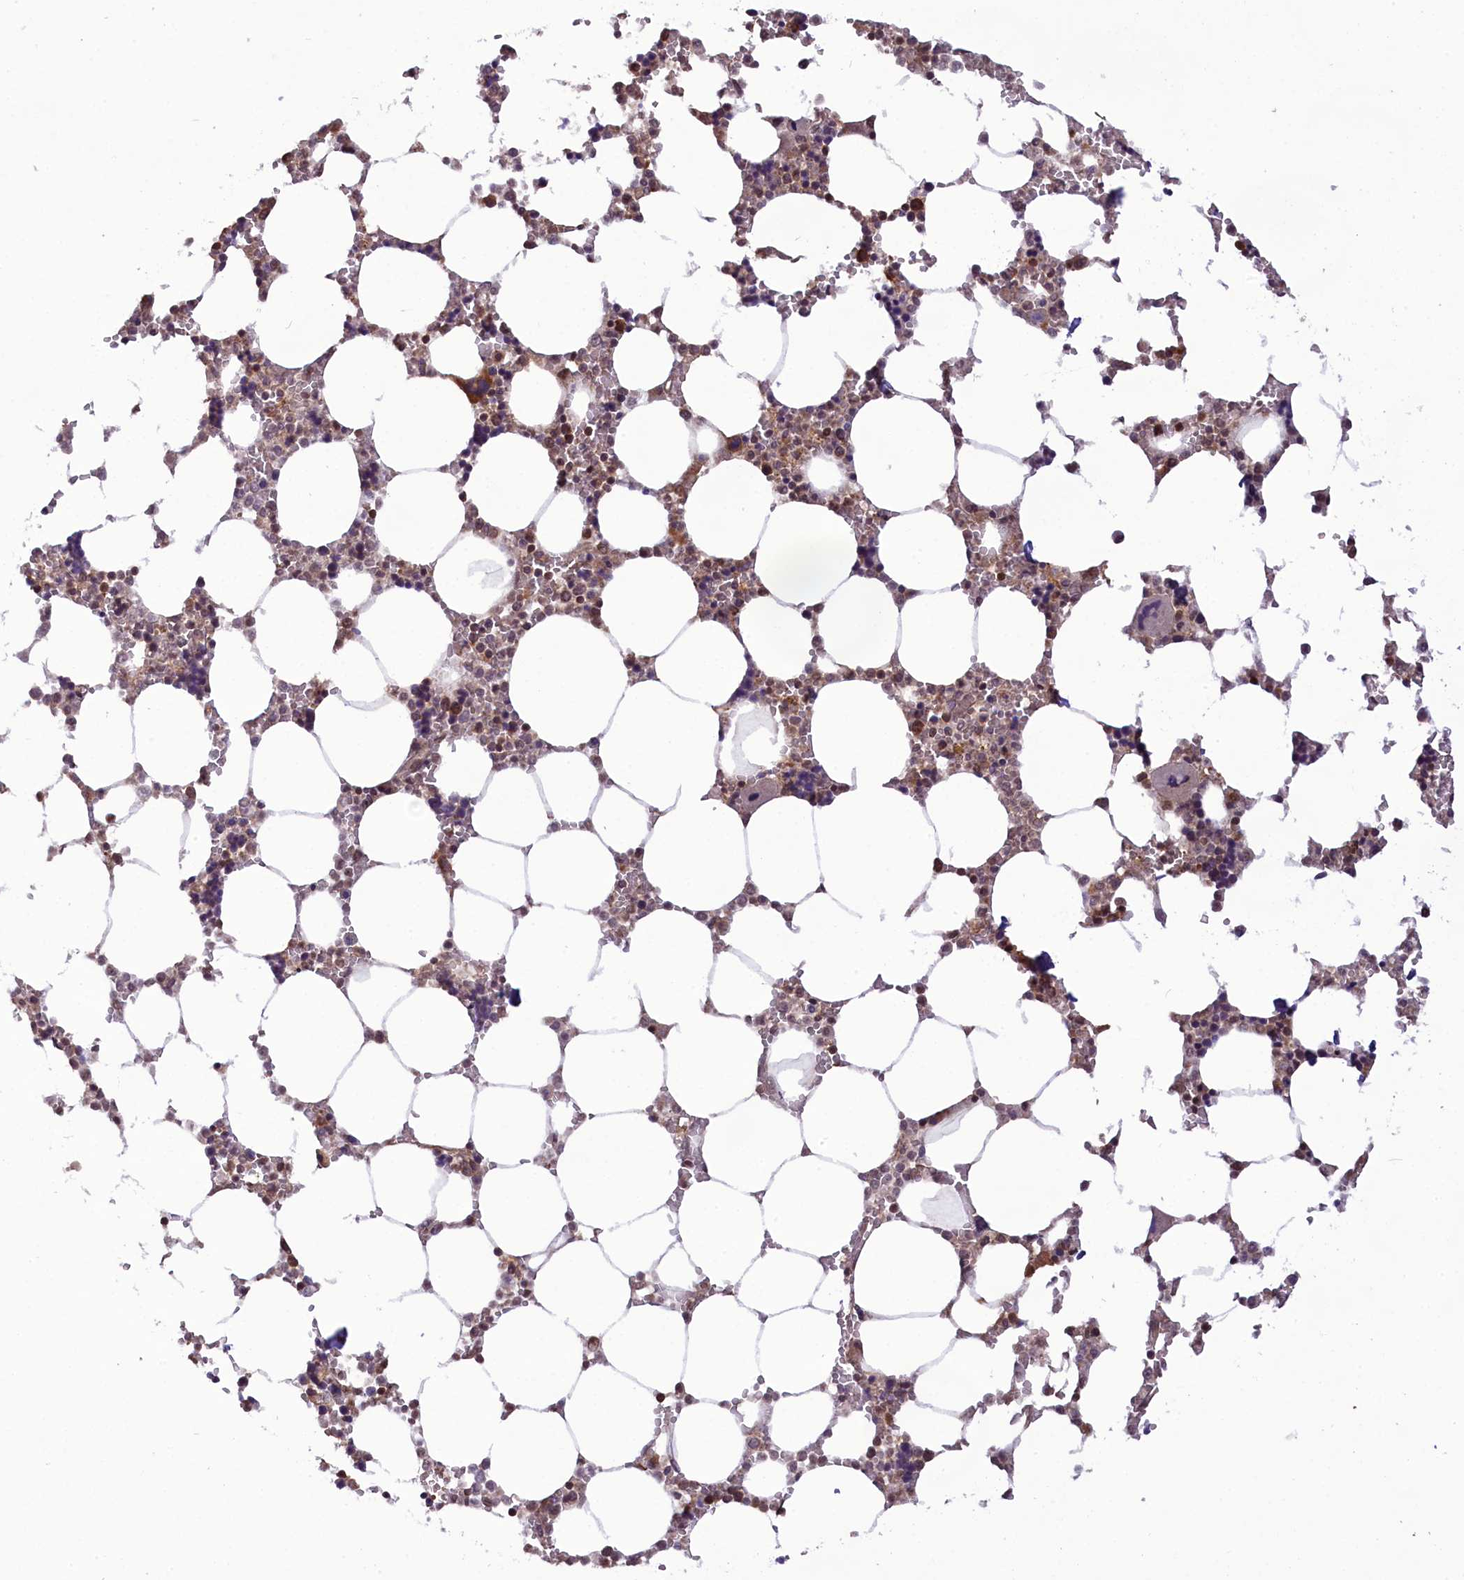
{"staining": {"intensity": "moderate", "quantity": "25%-75%", "location": "cytoplasmic/membranous,nuclear"}, "tissue": "bone marrow", "cell_type": "Hematopoietic cells", "image_type": "normal", "snomed": [{"axis": "morphology", "description": "Normal tissue, NOS"}, {"axis": "topography", "description": "Bone marrow"}], "caption": "This is an image of immunohistochemistry staining of benign bone marrow, which shows moderate positivity in the cytoplasmic/membranous,nuclear of hematopoietic cells.", "gene": "CARD8", "patient": {"sex": "male", "age": 64}}